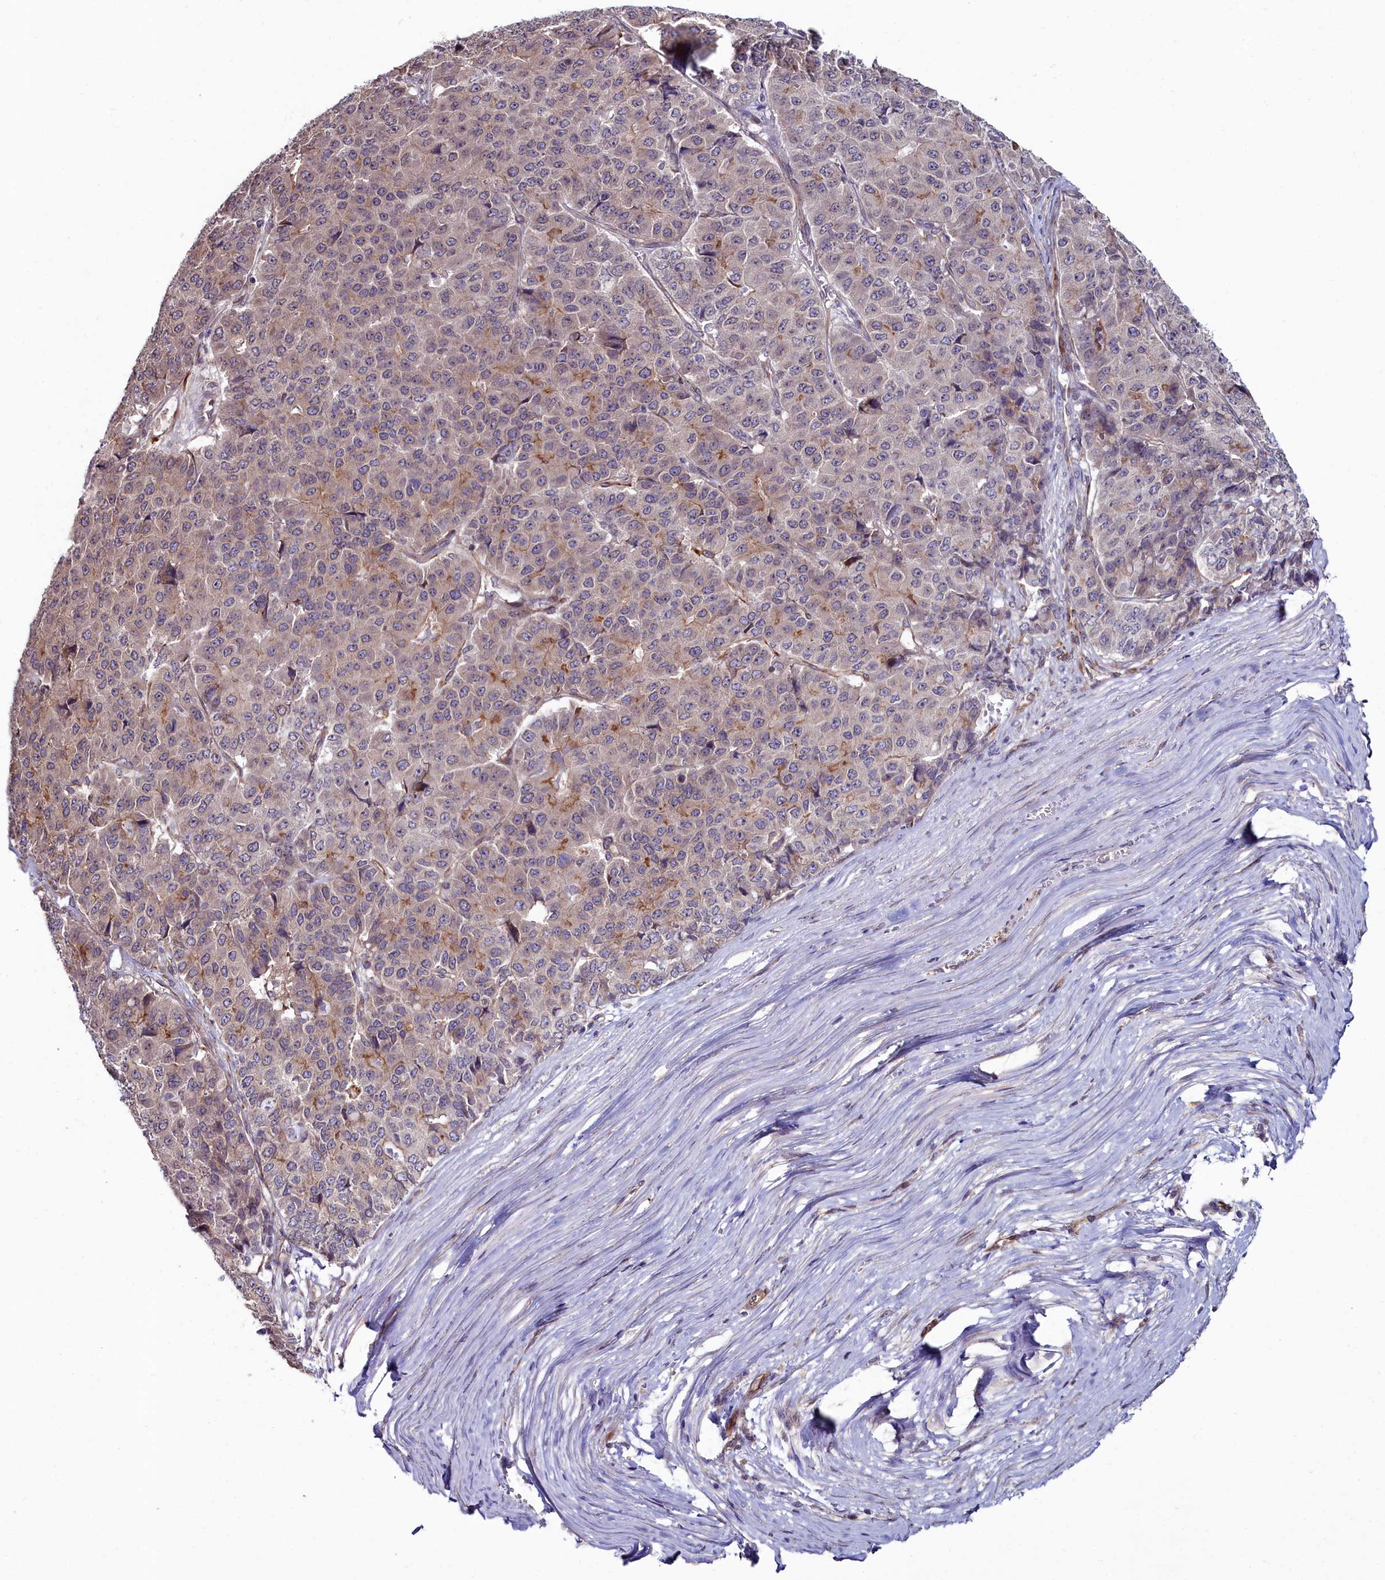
{"staining": {"intensity": "moderate", "quantity": "<25%", "location": "cytoplasmic/membranous"}, "tissue": "pancreatic cancer", "cell_type": "Tumor cells", "image_type": "cancer", "snomed": [{"axis": "morphology", "description": "Adenocarcinoma, NOS"}, {"axis": "topography", "description": "Pancreas"}], "caption": "This image exhibits immunohistochemistry (IHC) staining of pancreatic cancer (adenocarcinoma), with low moderate cytoplasmic/membranous expression in approximately <25% of tumor cells.", "gene": "C4orf19", "patient": {"sex": "male", "age": 50}}